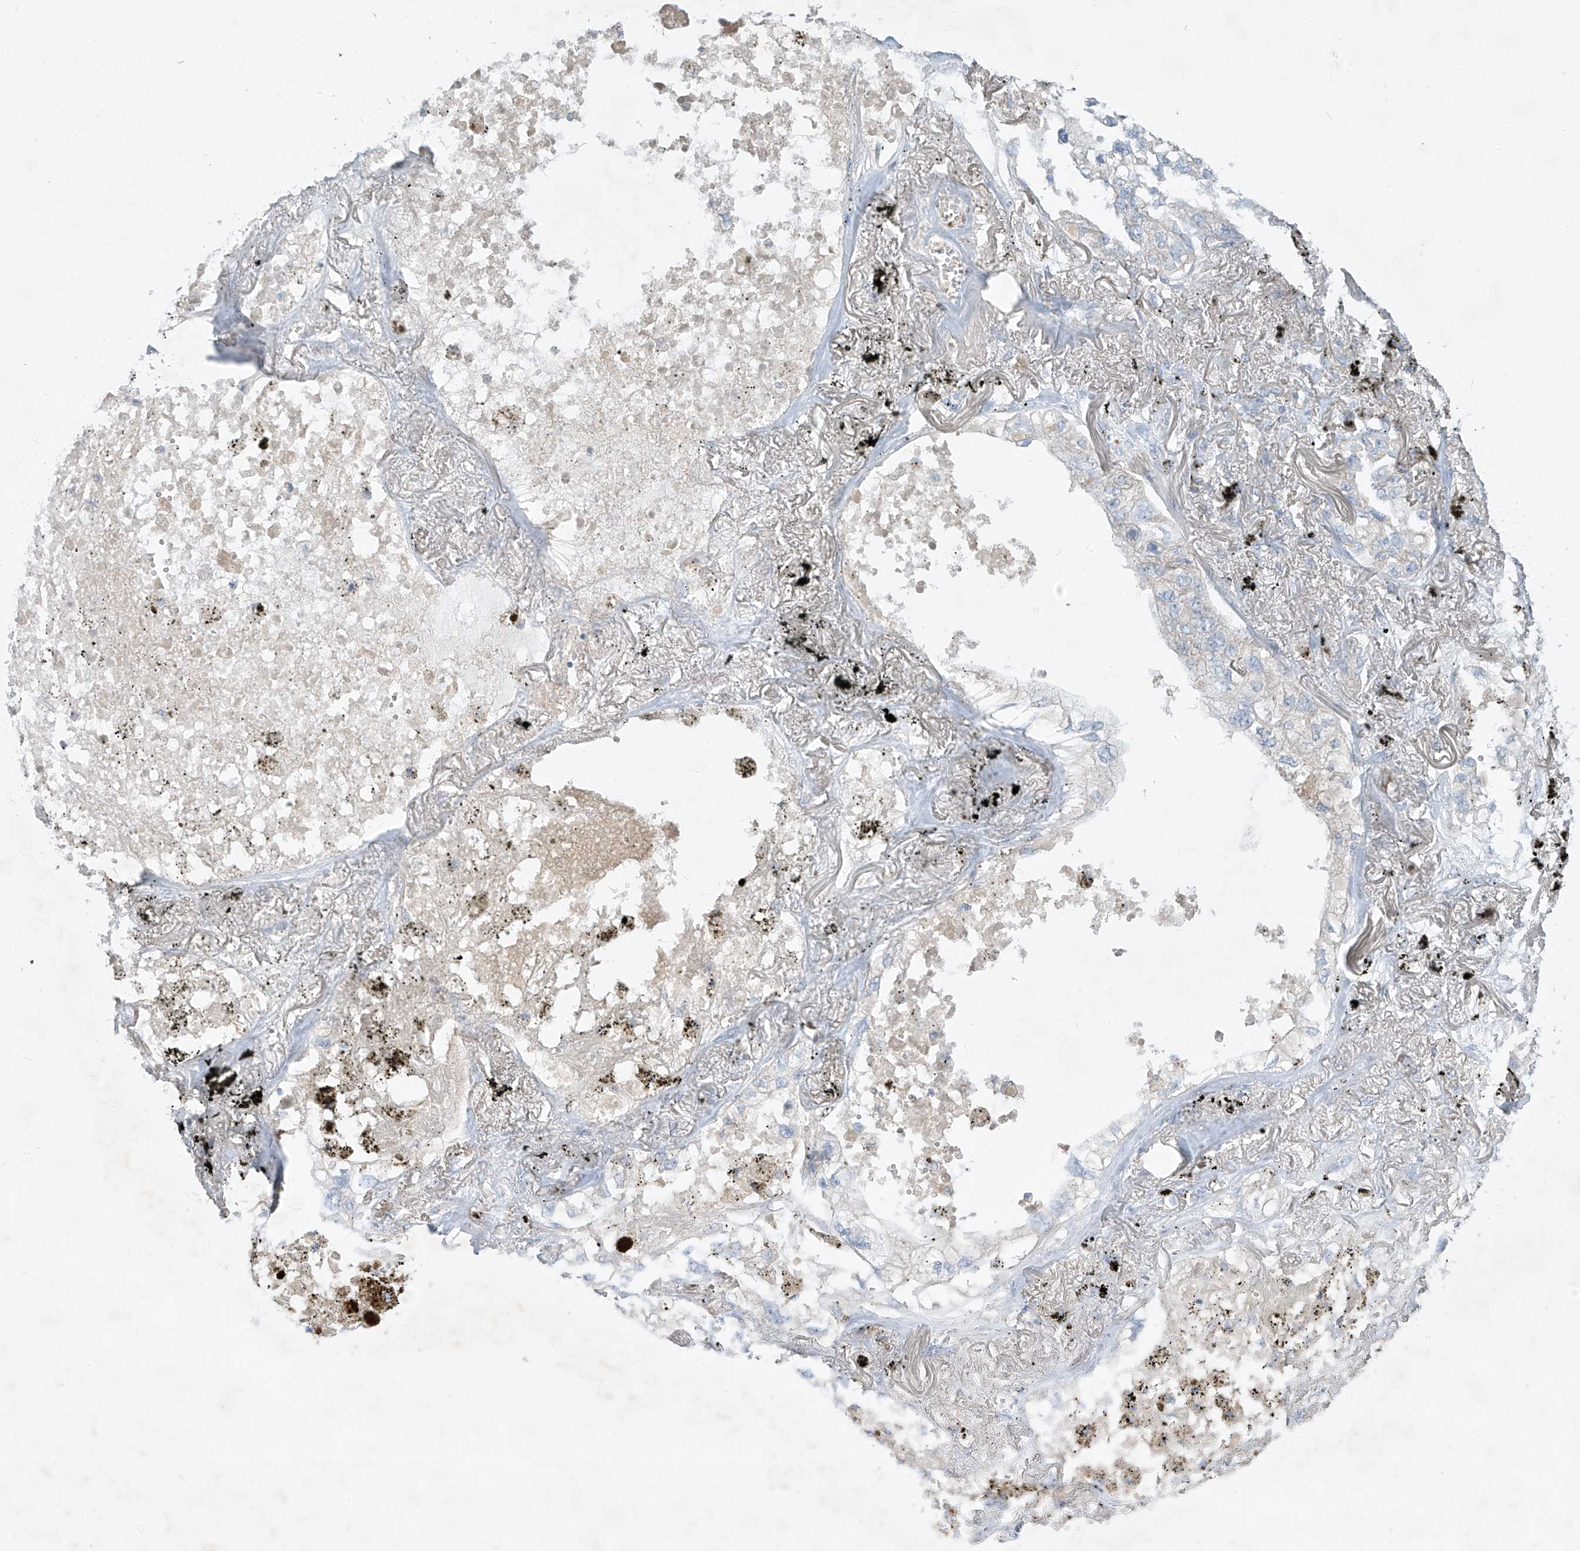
{"staining": {"intensity": "negative", "quantity": "none", "location": "none"}, "tissue": "lung cancer", "cell_type": "Tumor cells", "image_type": "cancer", "snomed": [{"axis": "morphology", "description": "Adenocarcinoma, NOS"}, {"axis": "topography", "description": "Lung"}], "caption": "A micrograph of human lung adenocarcinoma is negative for staining in tumor cells.", "gene": "DGKQ", "patient": {"sex": "male", "age": 65}}